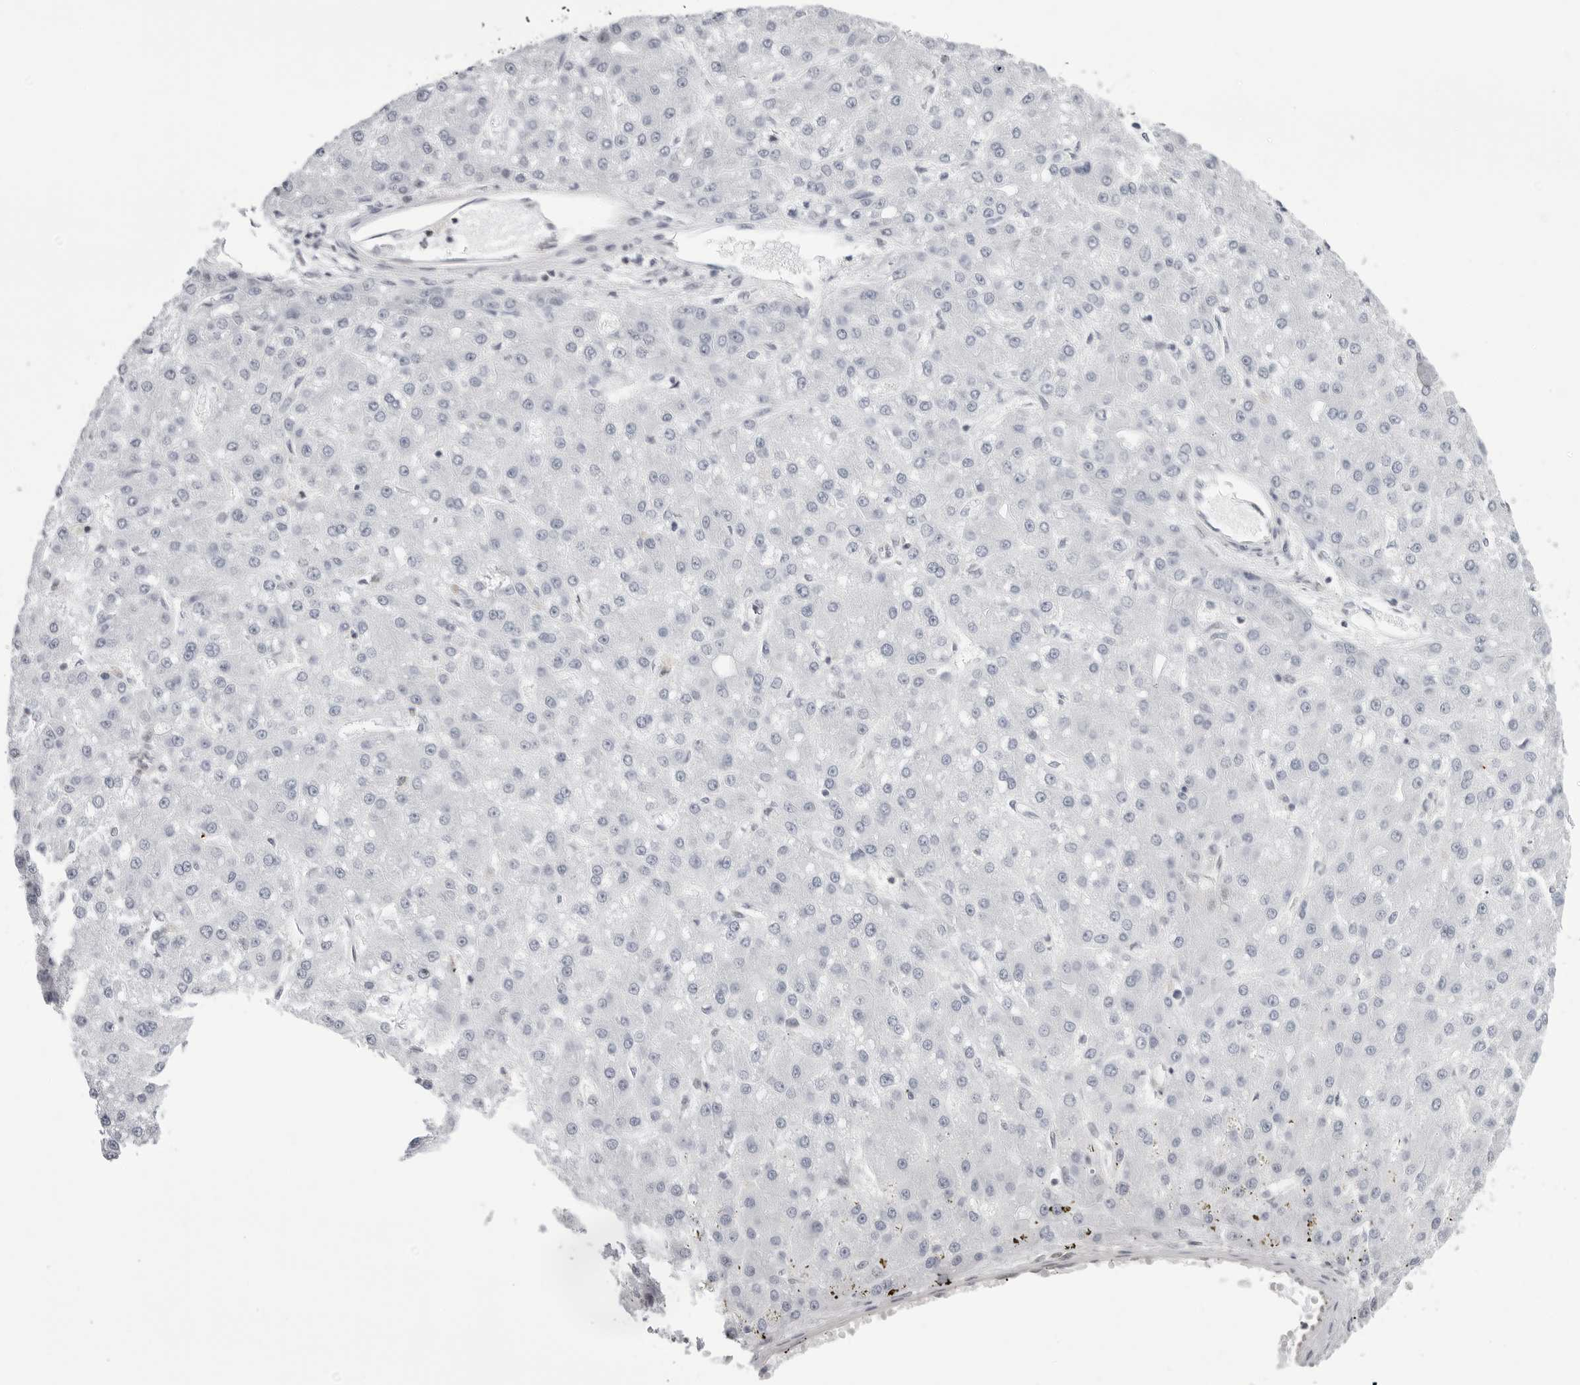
{"staining": {"intensity": "negative", "quantity": "none", "location": "none"}, "tissue": "liver cancer", "cell_type": "Tumor cells", "image_type": "cancer", "snomed": [{"axis": "morphology", "description": "Carcinoma, Hepatocellular, NOS"}, {"axis": "topography", "description": "Liver"}], "caption": "High magnification brightfield microscopy of hepatocellular carcinoma (liver) stained with DAB (3,3'-diaminobenzidine) (brown) and counterstained with hematoxylin (blue): tumor cells show no significant positivity. The staining was performed using DAB (3,3'-diaminobenzidine) to visualize the protein expression in brown, while the nuclei were stained in blue with hematoxylin (Magnification: 20x).", "gene": "YWHAG", "patient": {"sex": "male", "age": 67}}